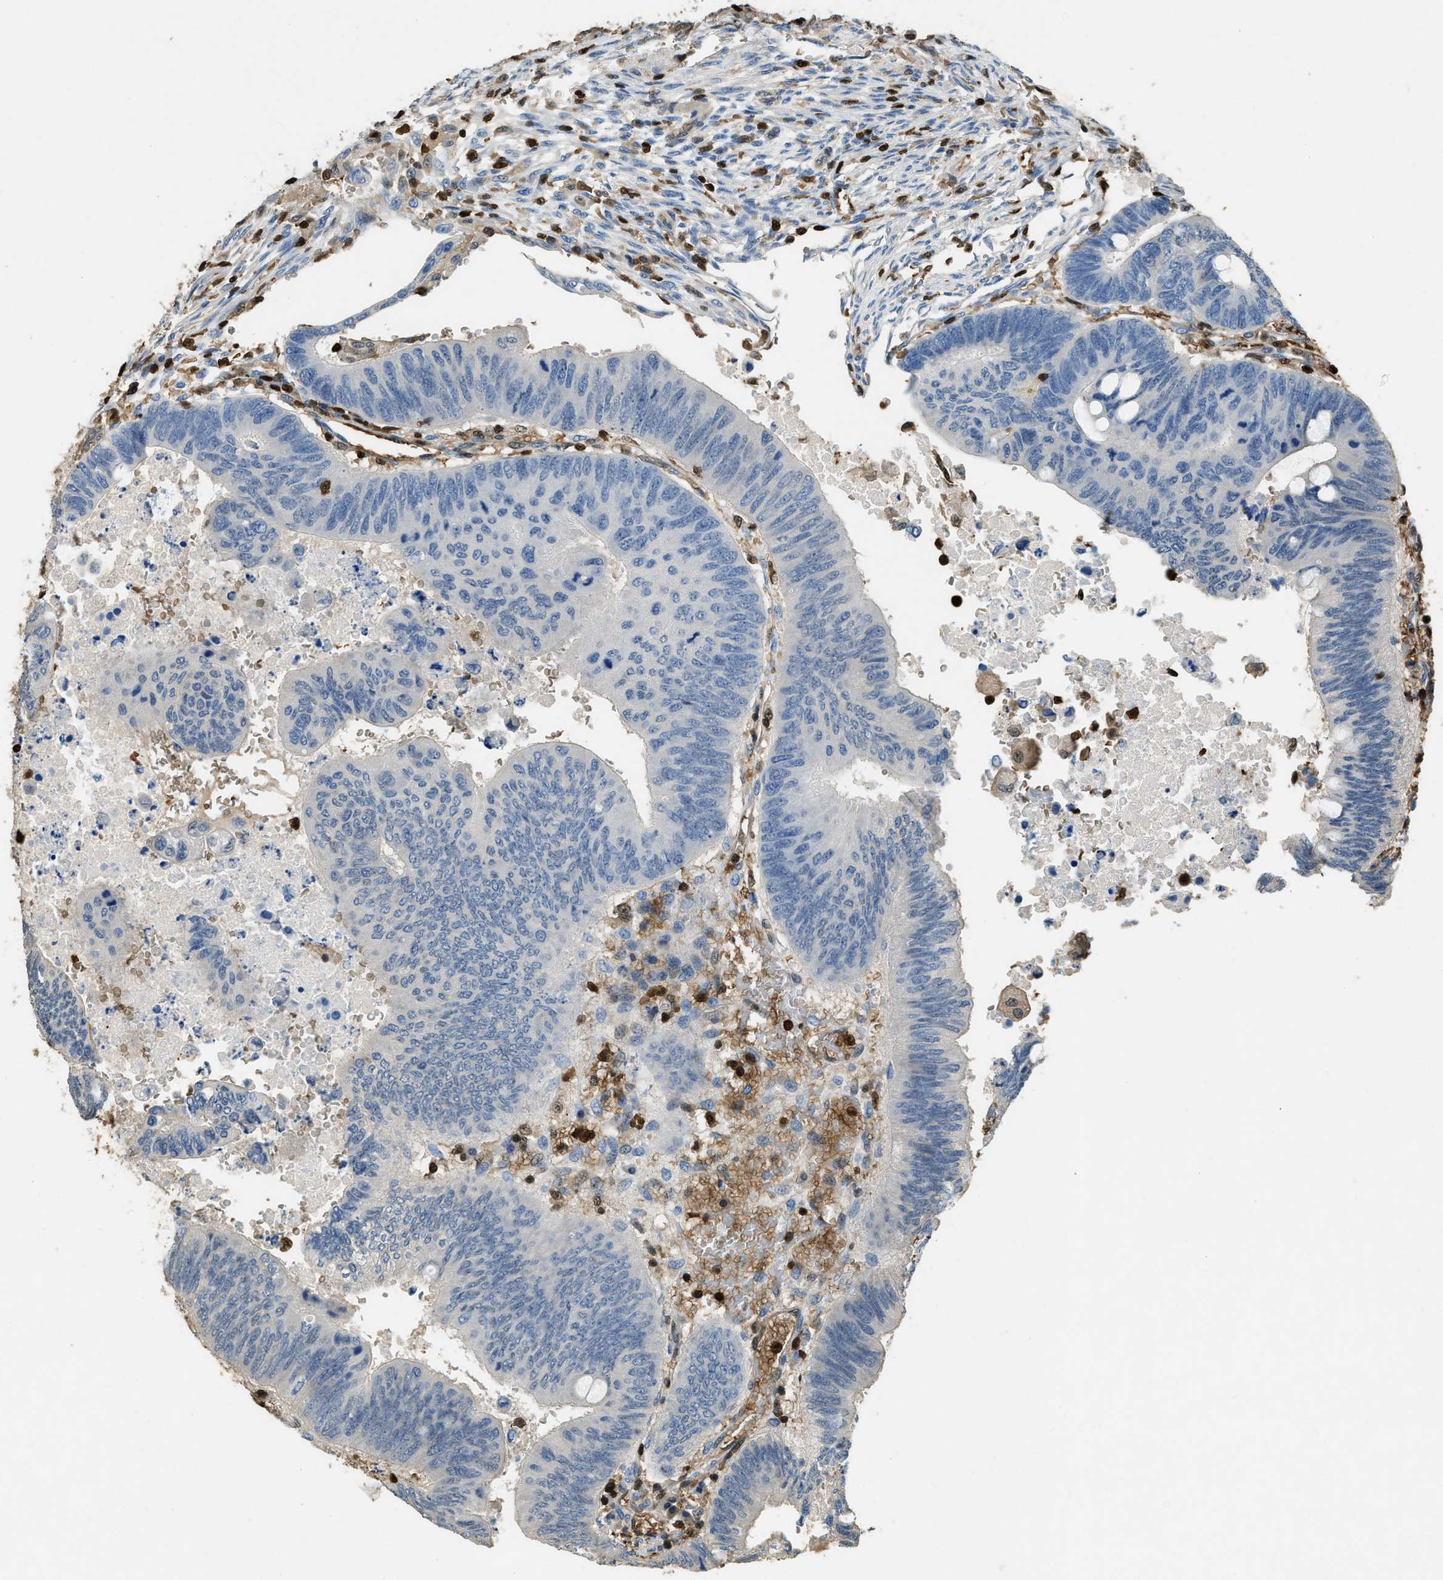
{"staining": {"intensity": "negative", "quantity": "none", "location": "none"}, "tissue": "colorectal cancer", "cell_type": "Tumor cells", "image_type": "cancer", "snomed": [{"axis": "morphology", "description": "Normal tissue, NOS"}, {"axis": "morphology", "description": "Adenocarcinoma, NOS"}, {"axis": "topography", "description": "Rectum"}, {"axis": "topography", "description": "Peripheral nerve tissue"}], "caption": "A high-resolution photomicrograph shows immunohistochemistry (IHC) staining of colorectal adenocarcinoma, which exhibits no significant expression in tumor cells.", "gene": "ARHGDIB", "patient": {"sex": "male", "age": 92}}